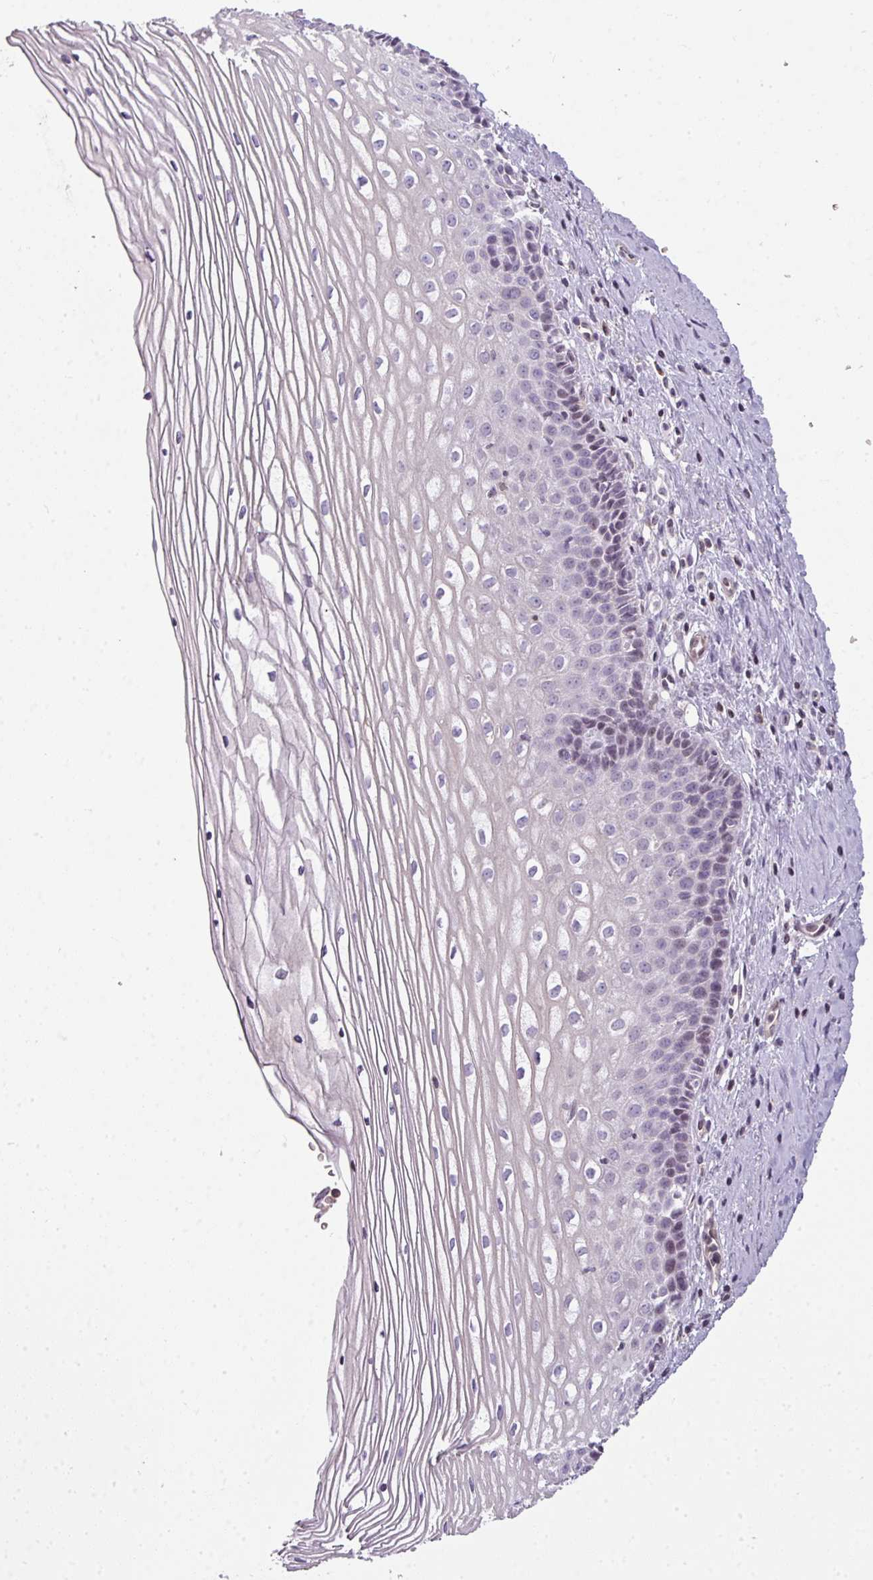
{"staining": {"intensity": "negative", "quantity": "none", "location": "none"}, "tissue": "cervix", "cell_type": "Glandular cells", "image_type": "normal", "snomed": [{"axis": "morphology", "description": "Normal tissue, NOS"}, {"axis": "topography", "description": "Cervix"}], "caption": "This is a micrograph of immunohistochemistry (IHC) staining of benign cervix, which shows no staining in glandular cells.", "gene": "STAT5A", "patient": {"sex": "female", "age": 47}}